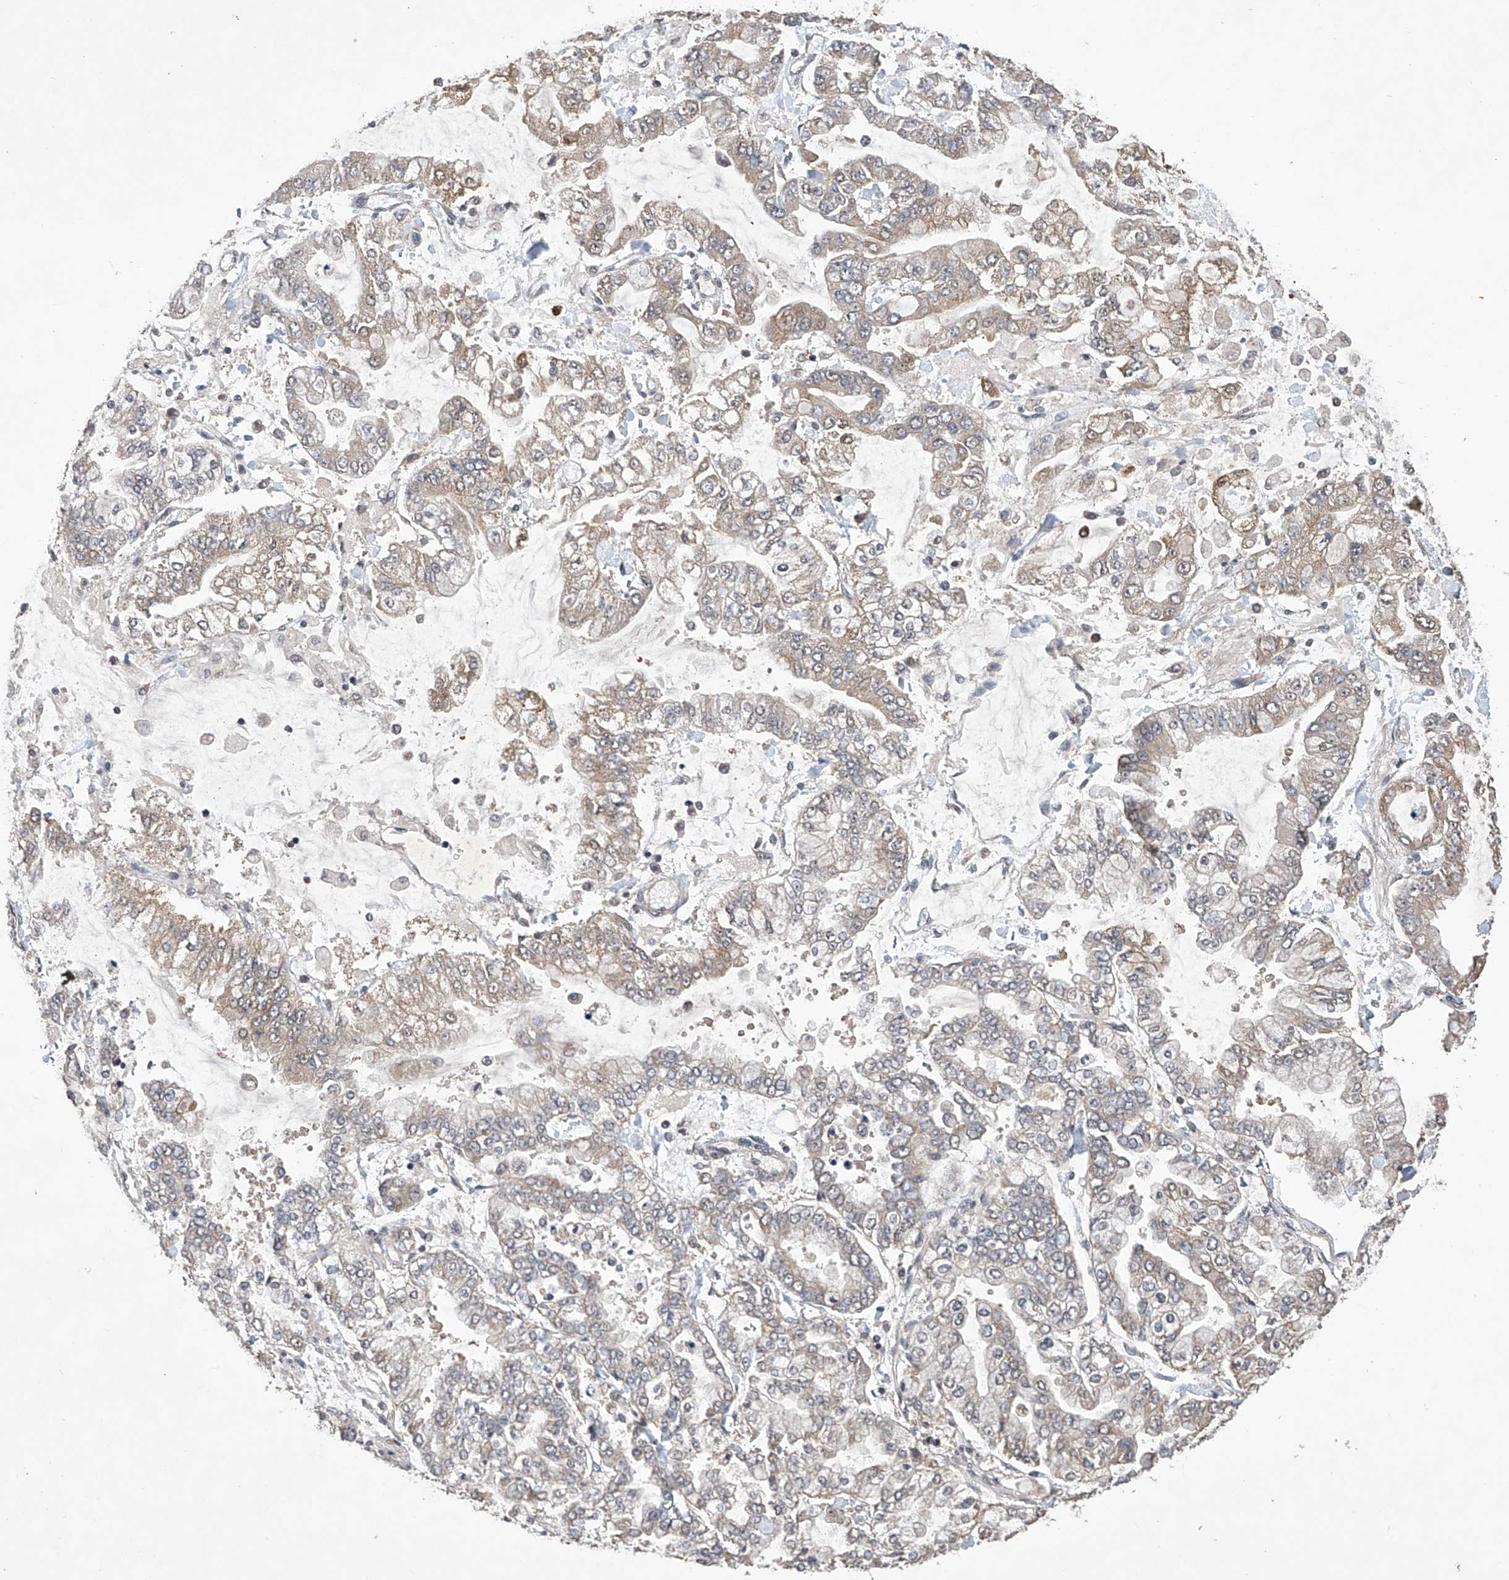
{"staining": {"intensity": "moderate", "quantity": "<25%", "location": "cytoplasmic/membranous"}, "tissue": "stomach cancer", "cell_type": "Tumor cells", "image_type": "cancer", "snomed": [{"axis": "morphology", "description": "Normal tissue, NOS"}, {"axis": "morphology", "description": "Adenocarcinoma, NOS"}, {"axis": "topography", "description": "Stomach, upper"}, {"axis": "topography", "description": "Stomach"}], "caption": "Immunohistochemical staining of stomach adenocarcinoma exhibits low levels of moderate cytoplasmic/membranous protein positivity in approximately <25% of tumor cells. (Stains: DAB (3,3'-diaminobenzidine) in brown, nuclei in blue, Microscopy: brightfield microscopy at high magnification).", "gene": "LURAP1", "patient": {"sex": "male", "age": 76}}